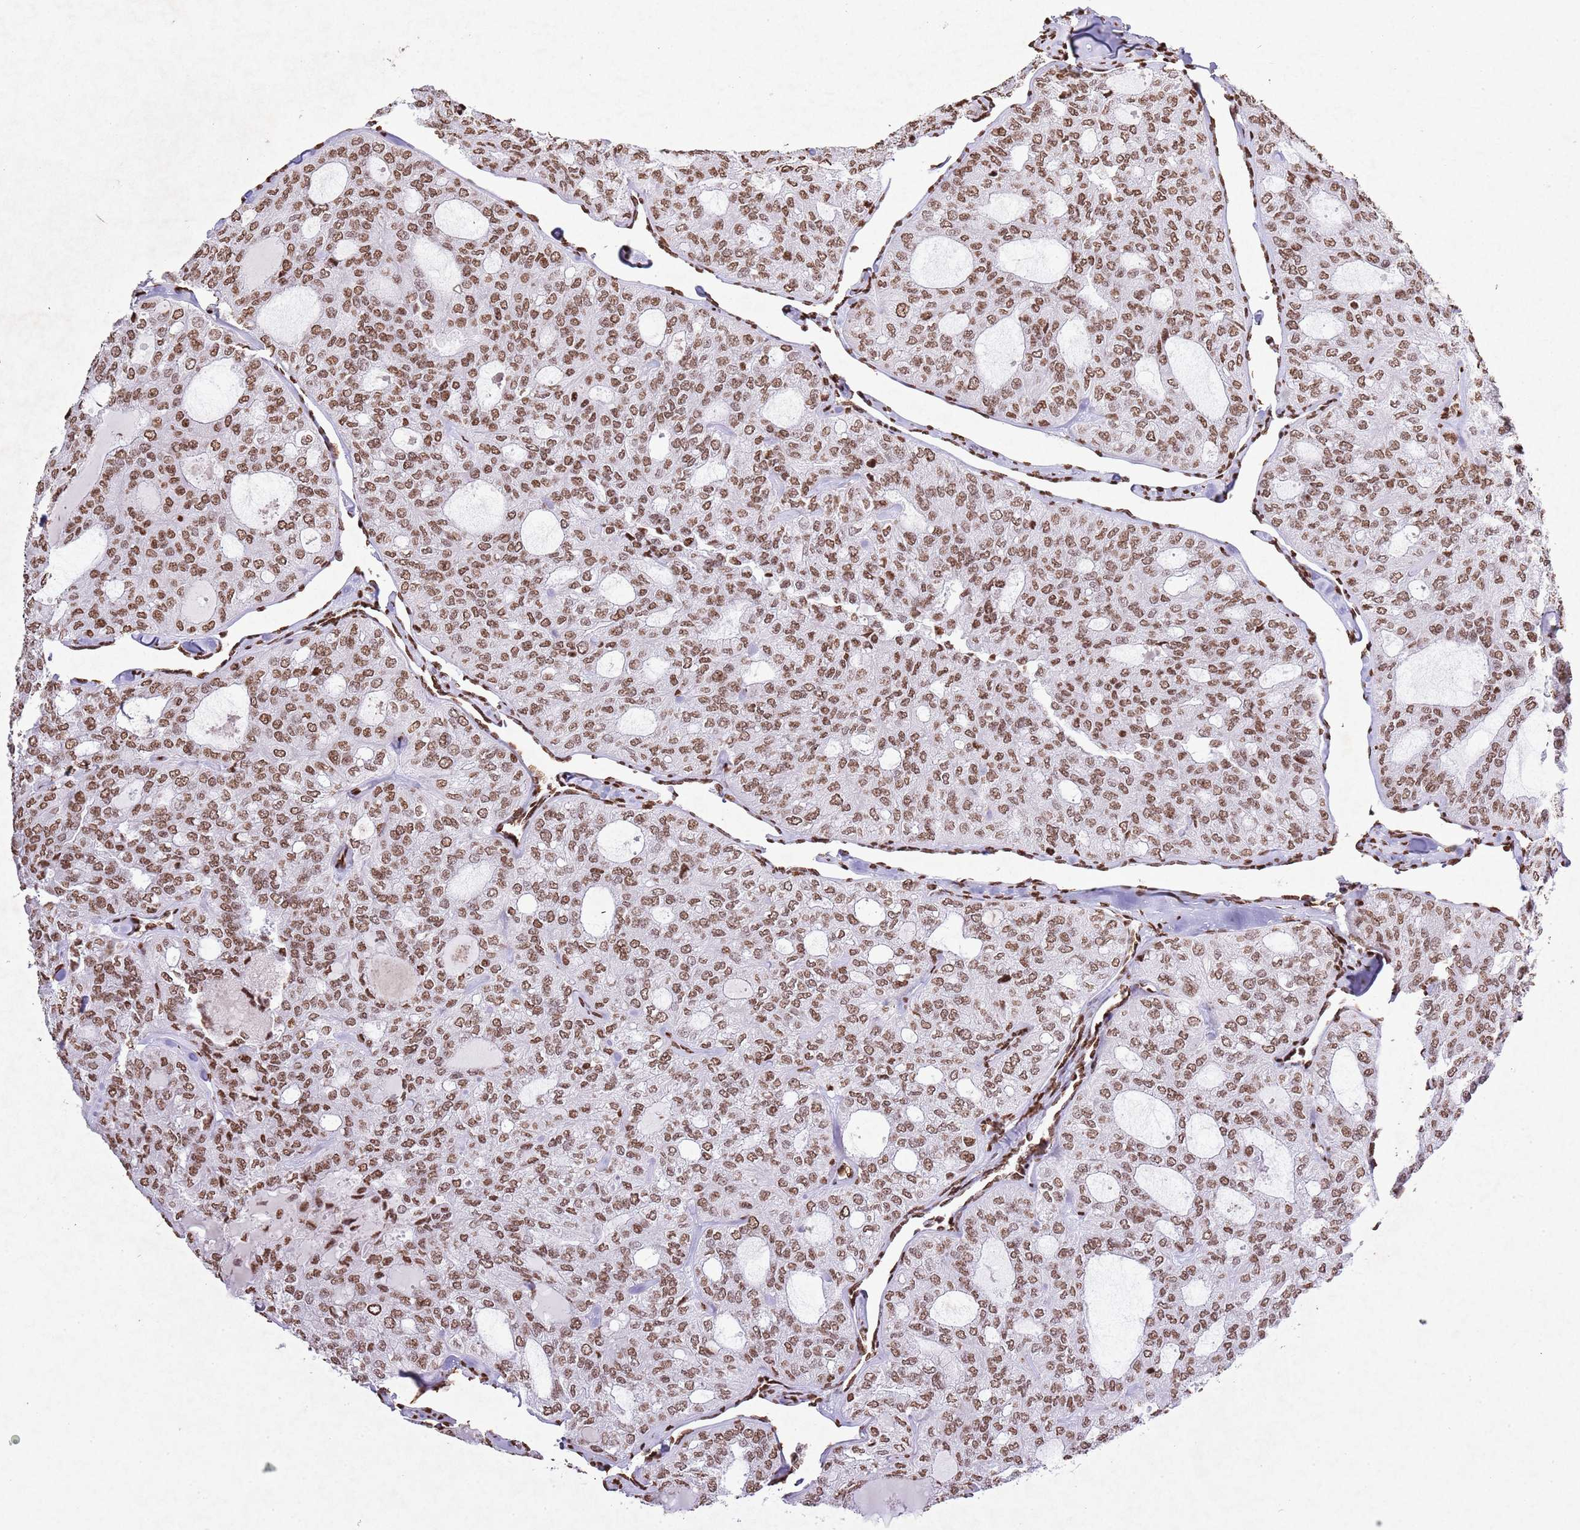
{"staining": {"intensity": "moderate", "quantity": ">75%", "location": "nuclear"}, "tissue": "thyroid cancer", "cell_type": "Tumor cells", "image_type": "cancer", "snomed": [{"axis": "morphology", "description": "Follicular adenoma carcinoma, NOS"}, {"axis": "topography", "description": "Thyroid gland"}], "caption": "Approximately >75% of tumor cells in thyroid cancer exhibit moderate nuclear protein expression as visualized by brown immunohistochemical staining.", "gene": "BMAL1", "patient": {"sex": "male", "age": 75}}